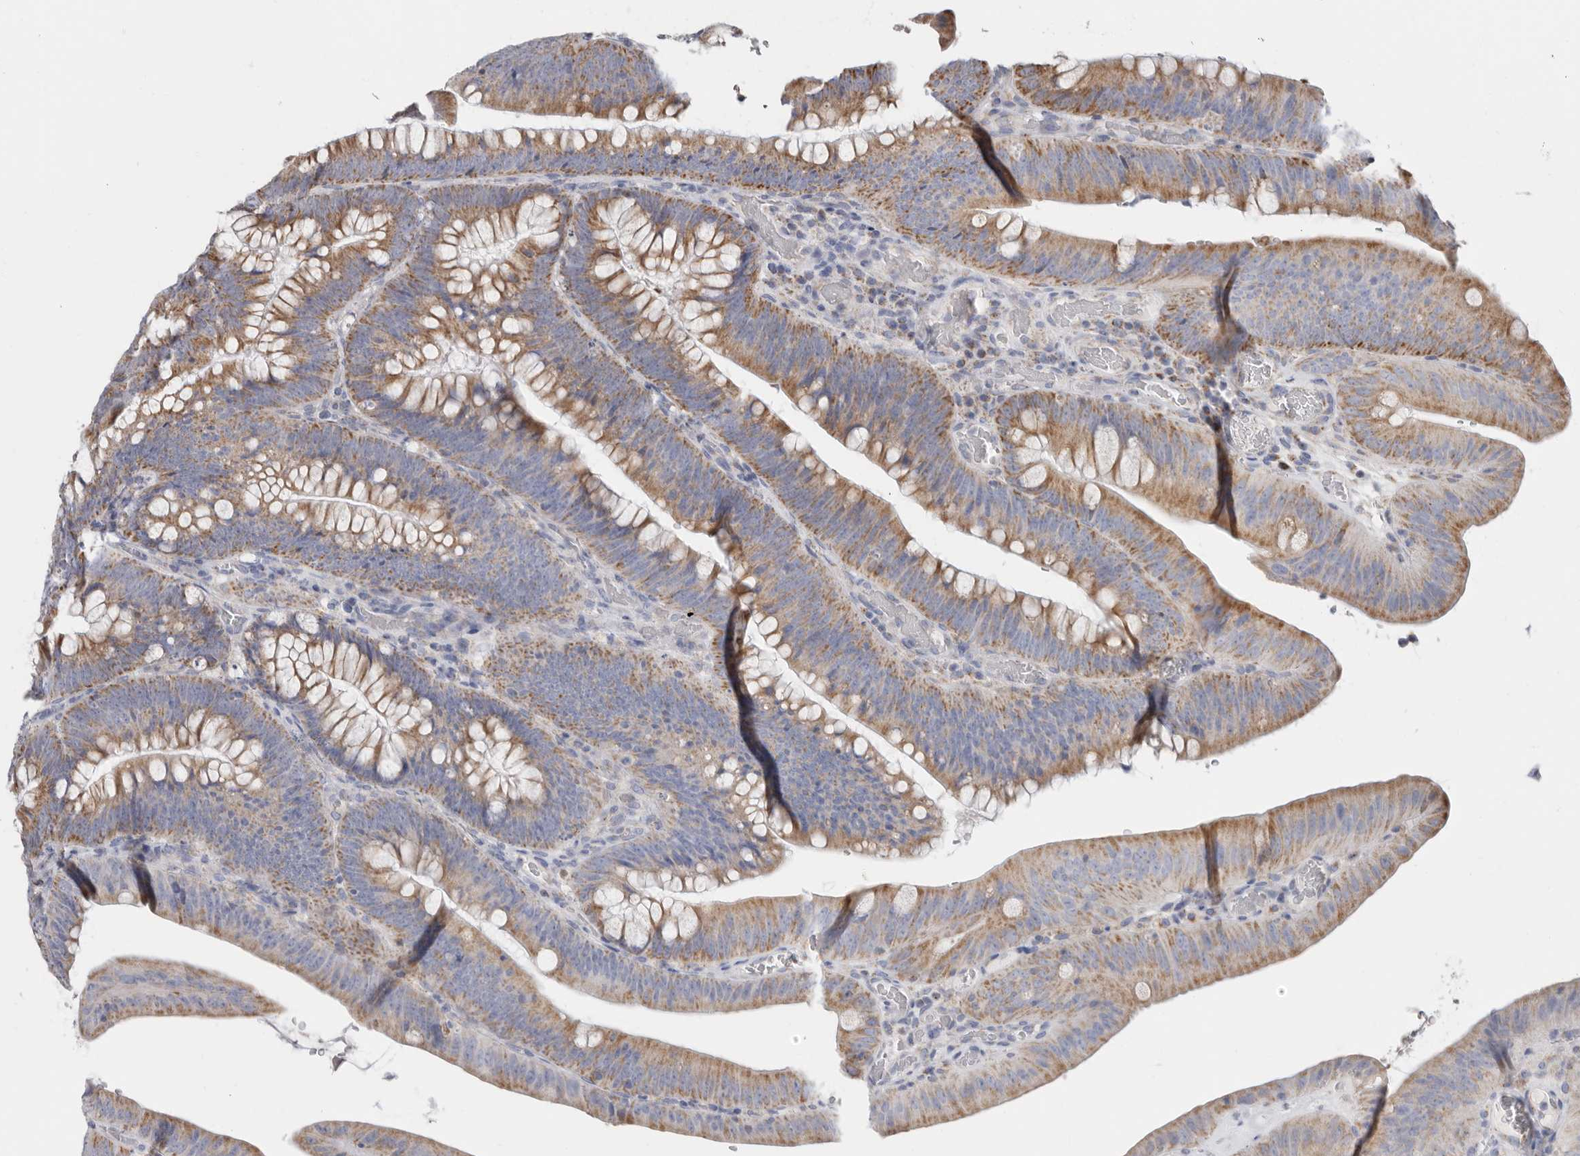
{"staining": {"intensity": "moderate", "quantity": ">75%", "location": "cytoplasmic/membranous"}, "tissue": "colorectal cancer", "cell_type": "Tumor cells", "image_type": "cancer", "snomed": [{"axis": "morphology", "description": "Normal tissue, NOS"}, {"axis": "topography", "description": "Colon"}], "caption": "A photomicrograph showing moderate cytoplasmic/membranous expression in approximately >75% of tumor cells in colorectal cancer, as visualized by brown immunohistochemical staining.", "gene": "RSPO2", "patient": {"sex": "female", "age": 82}}